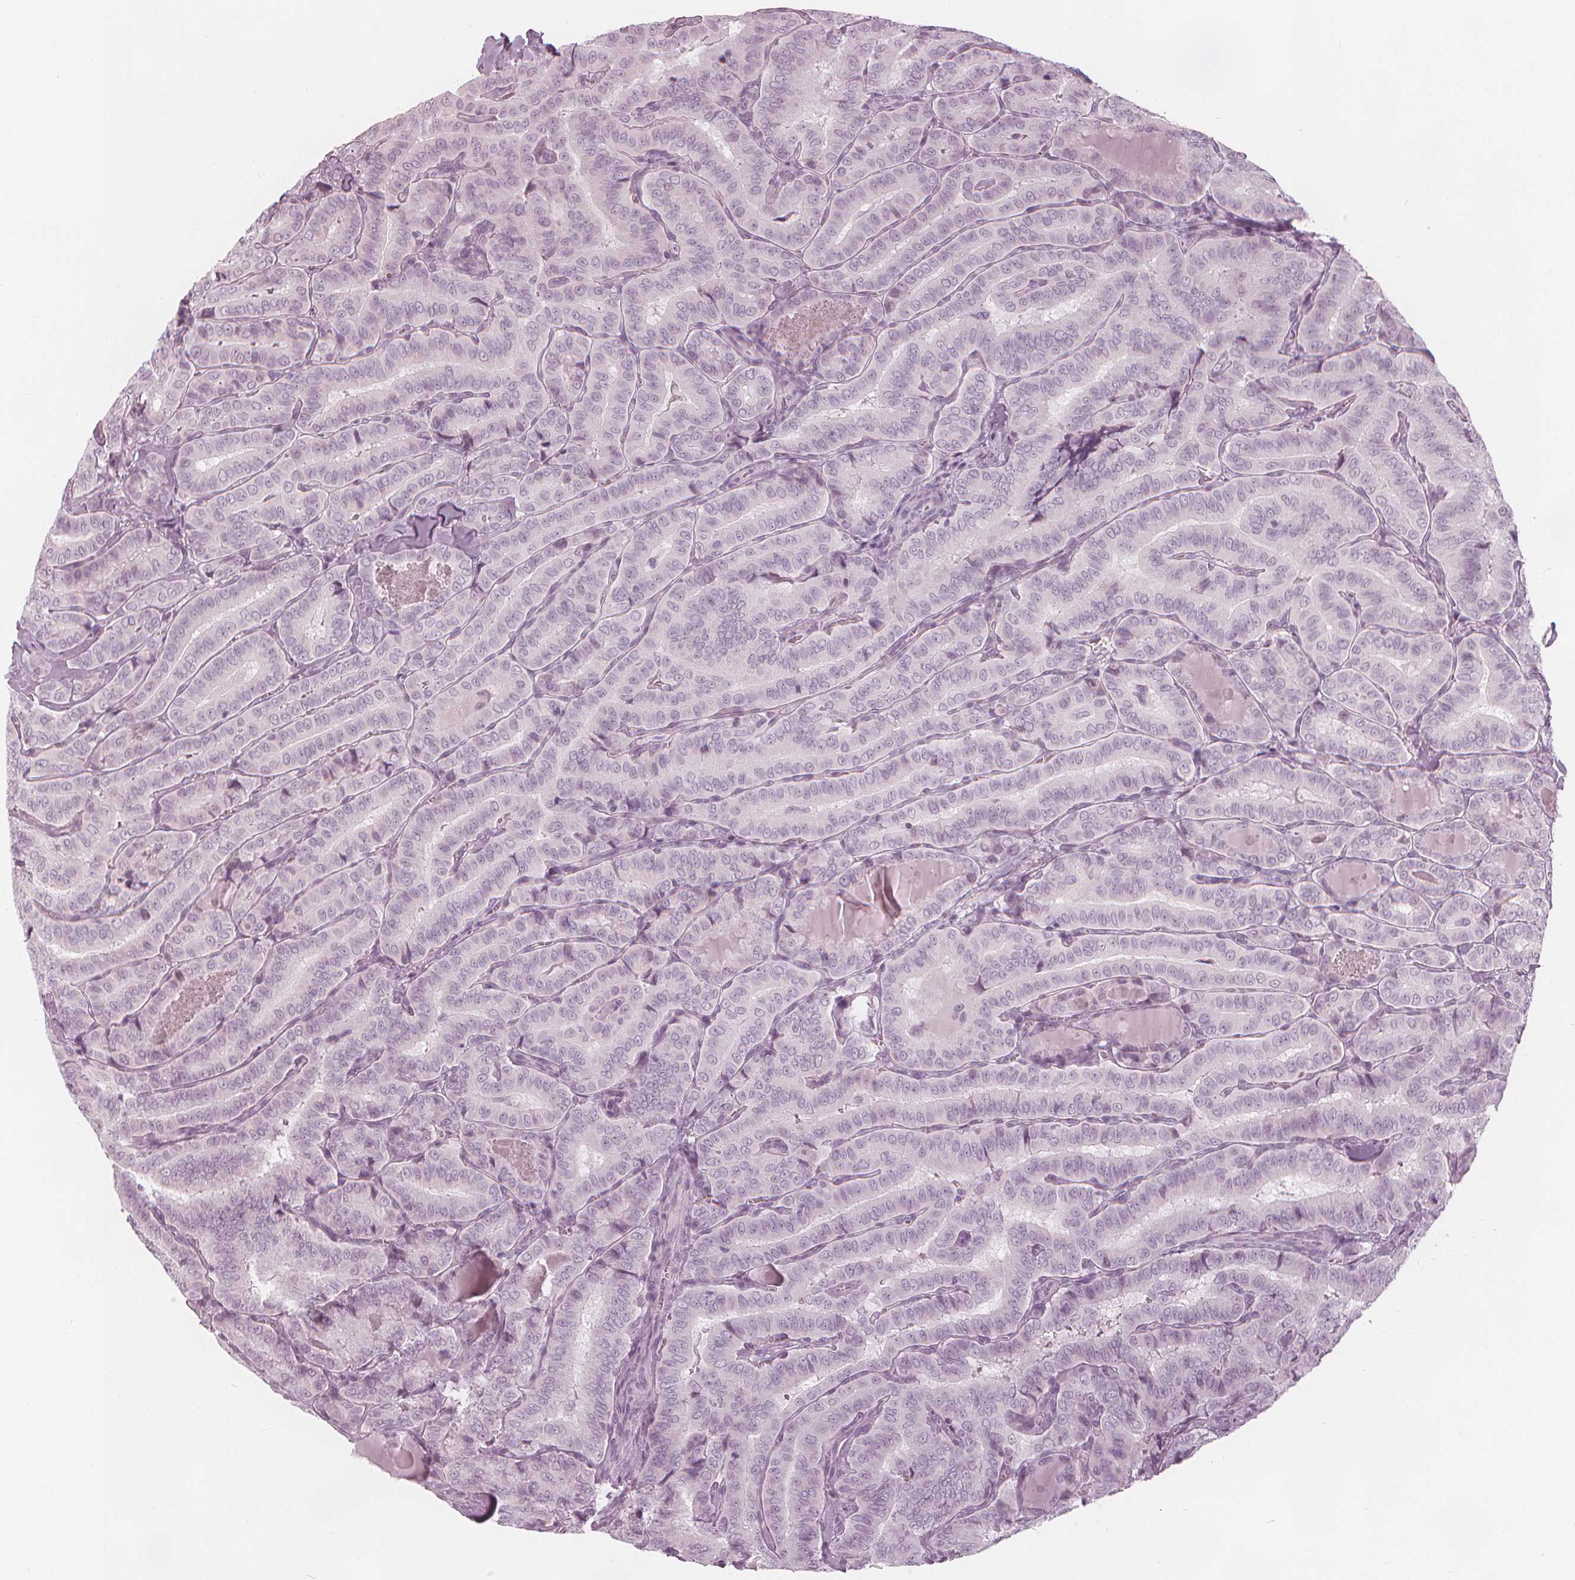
{"staining": {"intensity": "negative", "quantity": "none", "location": "none"}, "tissue": "thyroid cancer", "cell_type": "Tumor cells", "image_type": "cancer", "snomed": [{"axis": "morphology", "description": "Papillary adenocarcinoma, NOS"}, {"axis": "morphology", "description": "Papillary adenoma metastatic"}, {"axis": "topography", "description": "Thyroid gland"}], "caption": "IHC image of neoplastic tissue: human papillary adenocarcinoma (thyroid) stained with DAB (3,3'-diaminobenzidine) displays no significant protein staining in tumor cells.", "gene": "PAEP", "patient": {"sex": "female", "age": 50}}